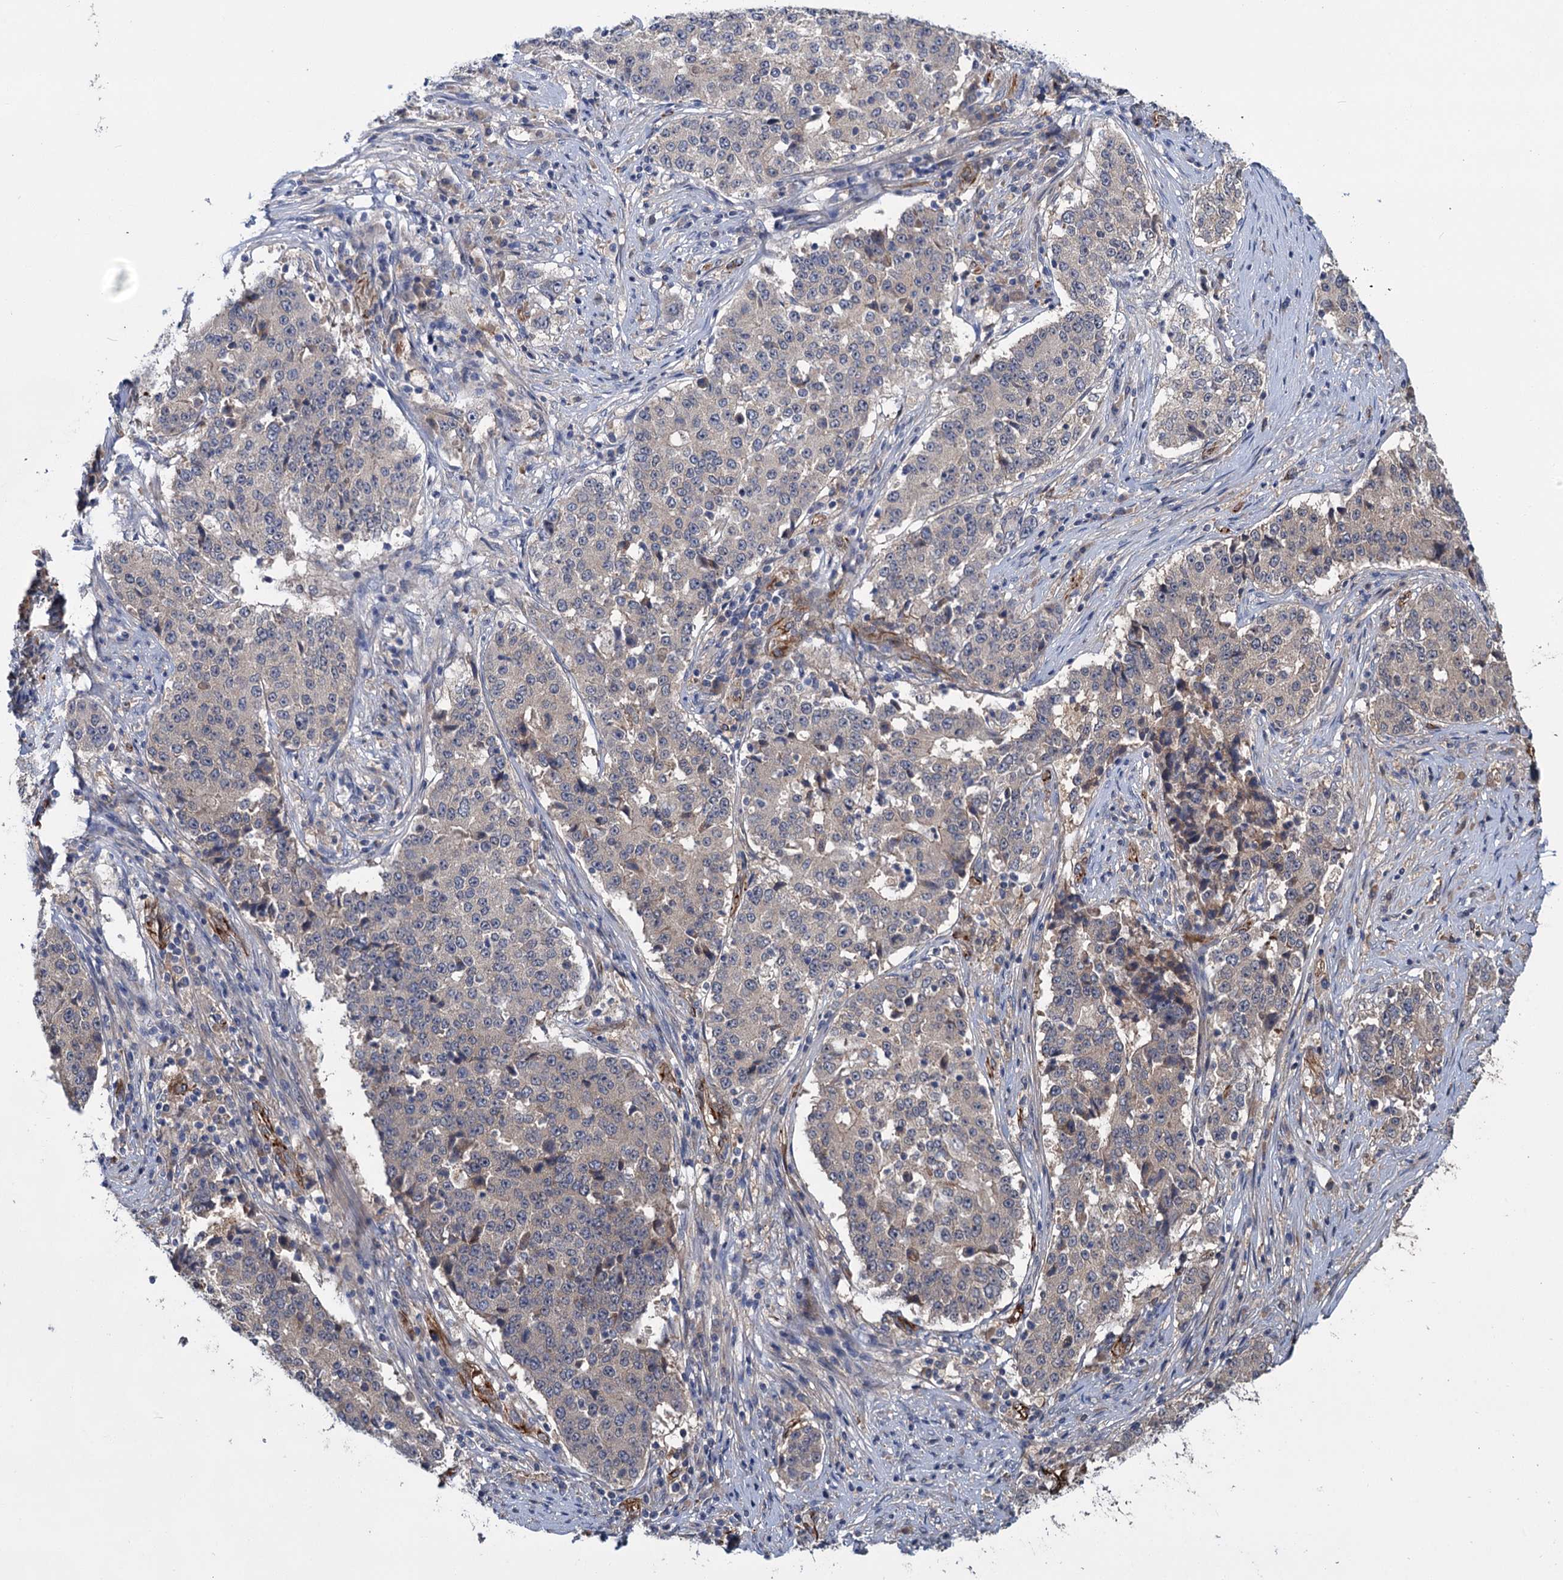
{"staining": {"intensity": "negative", "quantity": "none", "location": "none"}, "tissue": "stomach cancer", "cell_type": "Tumor cells", "image_type": "cancer", "snomed": [{"axis": "morphology", "description": "Adenocarcinoma, NOS"}, {"axis": "topography", "description": "Stomach"}], "caption": "High power microscopy image of an immunohistochemistry micrograph of stomach cancer, revealing no significant positivity in tumor cells. Nuclei are stained in blue.", "gene": "PKN2", "patient": {"sex": "male", "age": 59}}